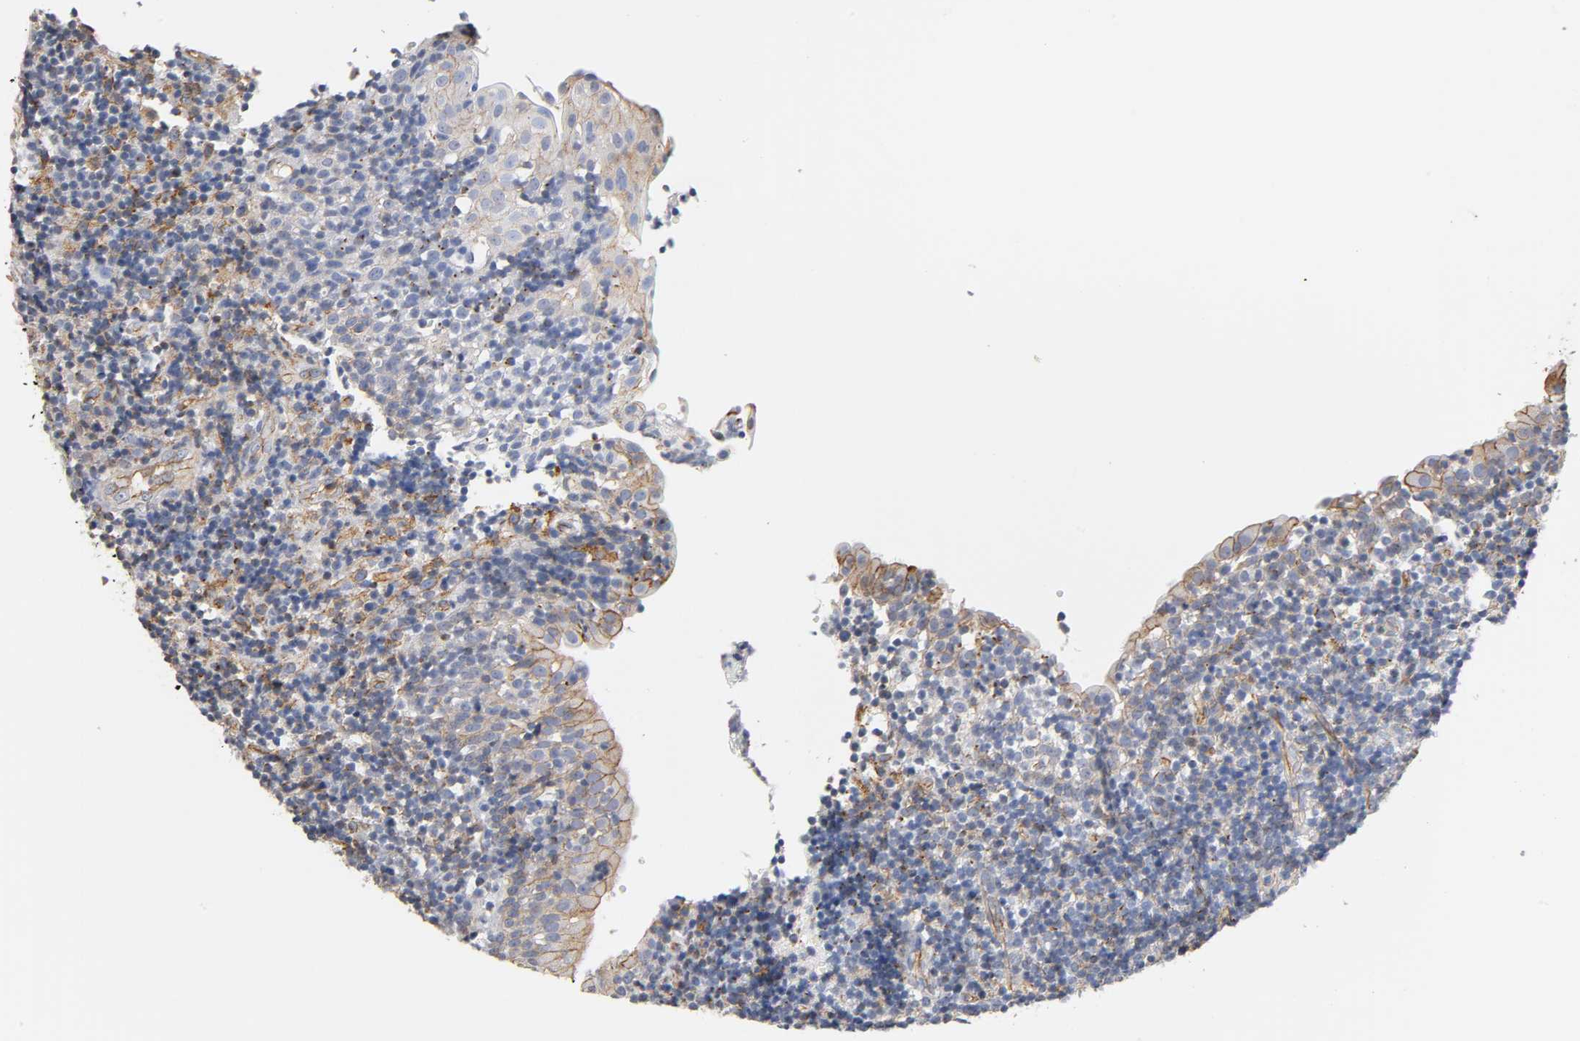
{"staining": {"intensity": "weak", "quantity": "25%-75%", "location": "cytoplasmic/membranous"}, "tissue": "tonsil", "cell_type": "Germinal center cells", "image_type": "normal", "snomed": [{"axis": "morphology", "description": "Normal tissue, NOS"}, {"axis": "topography", "description": "Tonsil"}], "caption": "Immunohistochemistry (IHC) (DAB (3,3'-diaminobenzidine)) staining of unremarkable tonsil shows weak cytoplasmic/membranous protein positivity in about 25%-75% of germinal center cells.", "gene": "SPTAN1", "patient": {"sex": "female", "age": 40}}